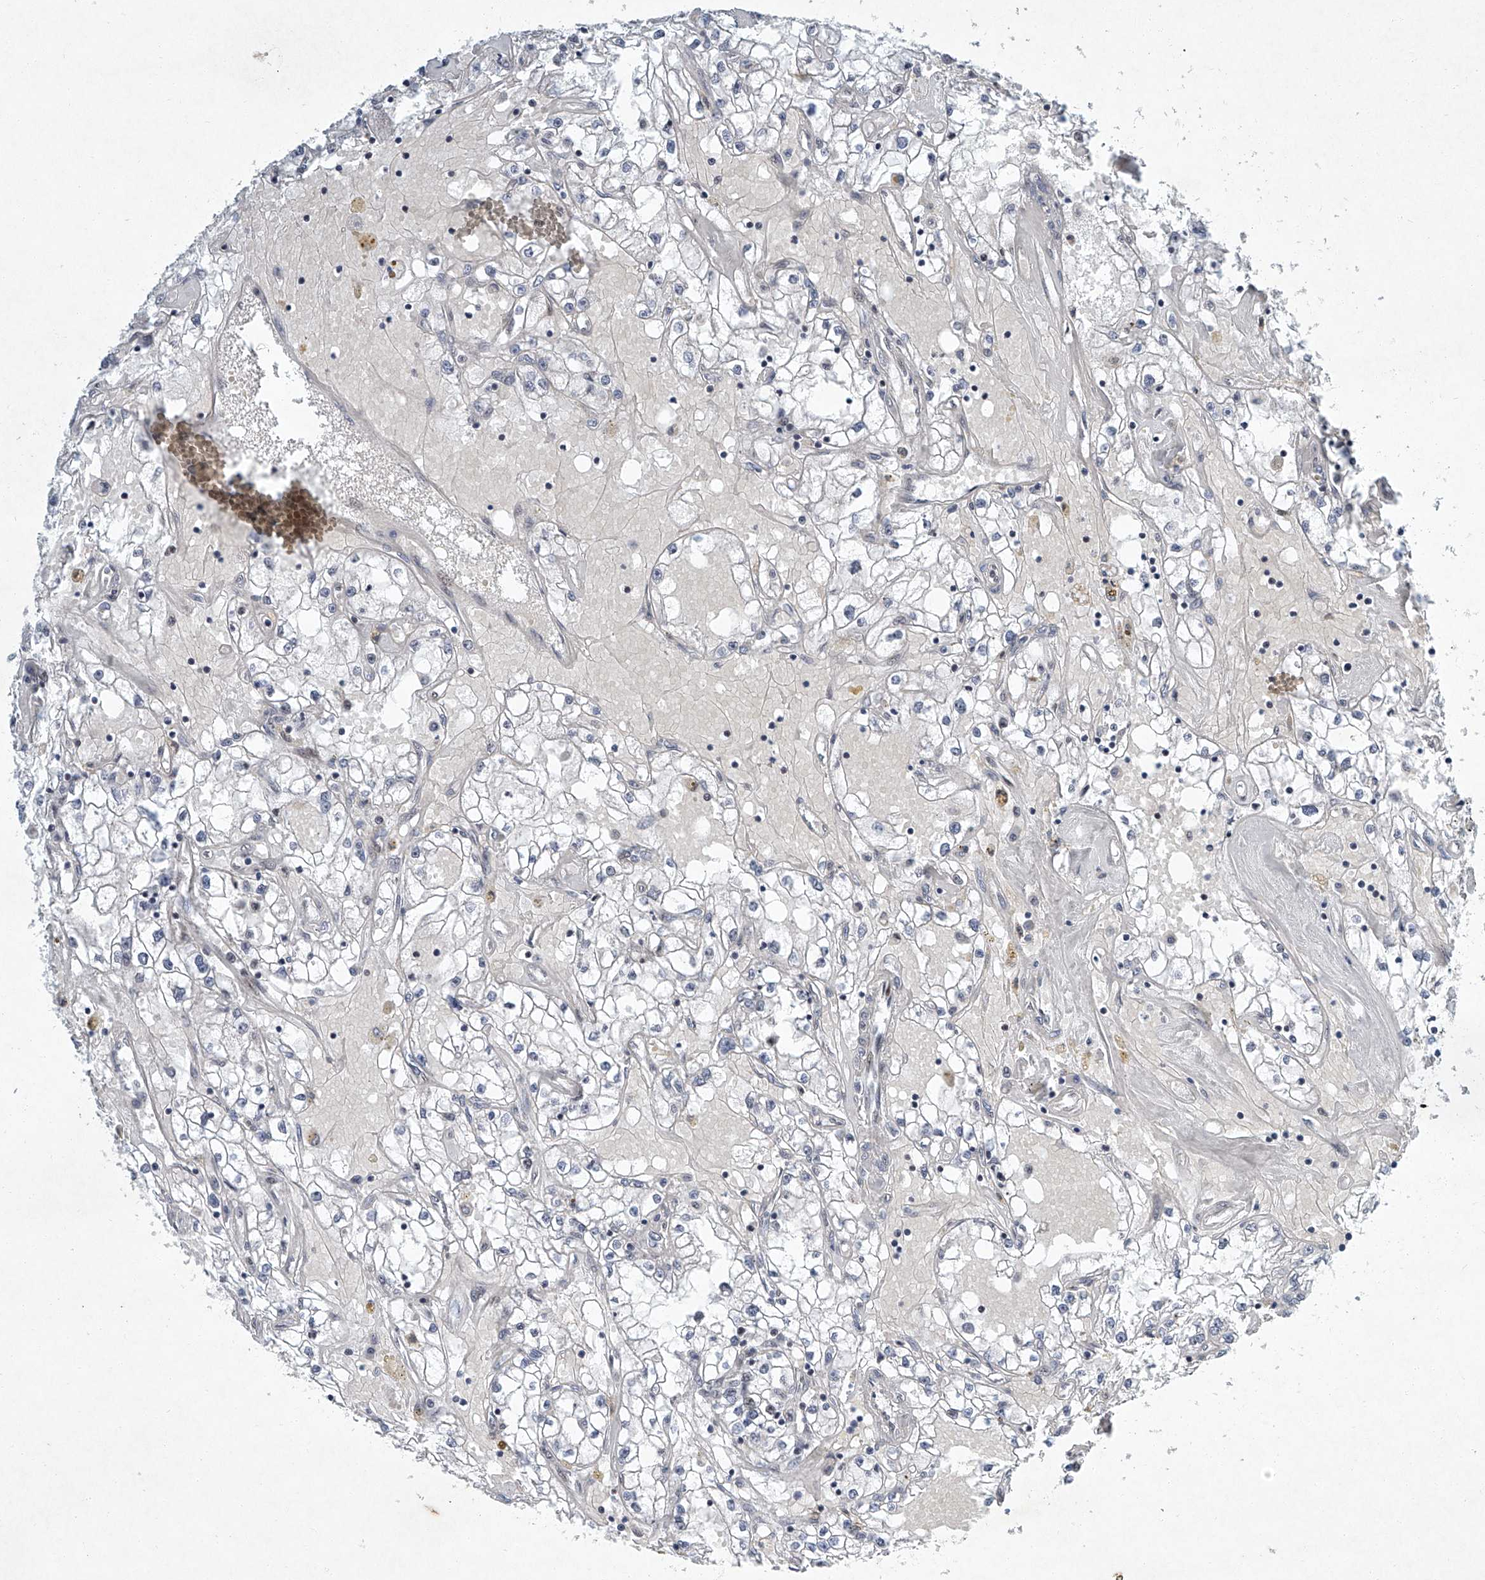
{"staining": {"intensity": "negative", "quantity": "none", "location": "none"}, "tissue": "renal cancer", "cell_type": "Tumor cells", "image_type": "cancer", "snomed": [{"axis": "morphology", "description": "Adenocarcinoma, NOS"}, {"axis": "topography", "description": "Kidney"}], "caption": "High power microscopy photomicrograph of an immunohistochemistry (IHC) histopathology image of adenocarcinoma (renal), revealing no significant positivity in tumor cells.", "gene": "TFDP1", "patient": {"sex": "male", "age": 56}}